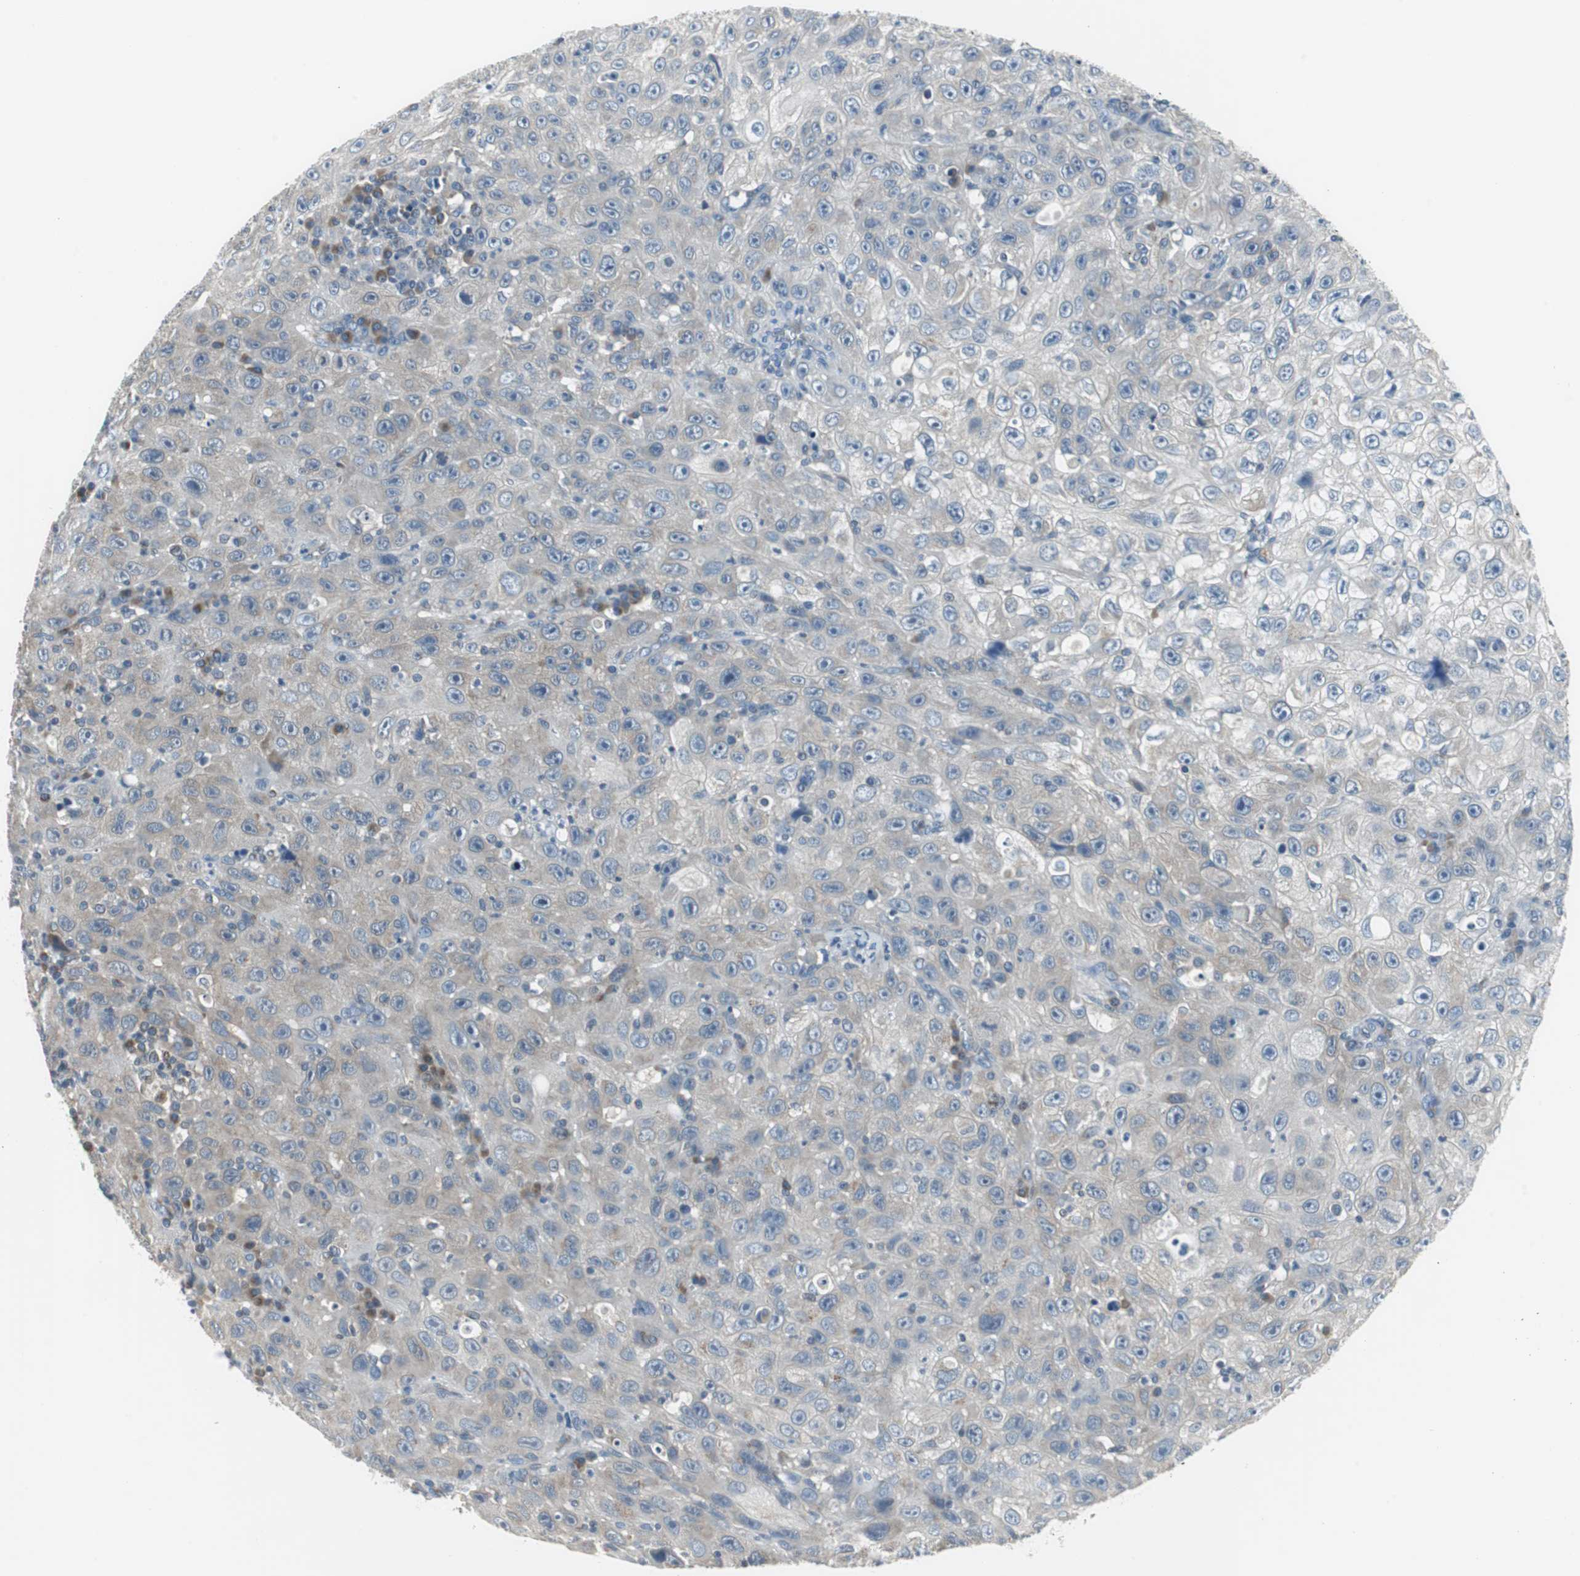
{"staining": {"intensity": "negative", "quantity": "none", "location": "none"}, "tissue": "skin cancer", "cell_type": "Tumor cells", "image_type": "cancer", "snomed": [{"axis": "morphology", "description": "Squamous cell carcinoma, NOS"}, {"axis": "topography", "description": "Skin"}], "caption": "Skin squamous cell carcinoma was stained to show a protein in brown. There is no significant positivity in tumor cells.", "gene": "PLAA", "patient": {"sex": "male", "age": 75}}